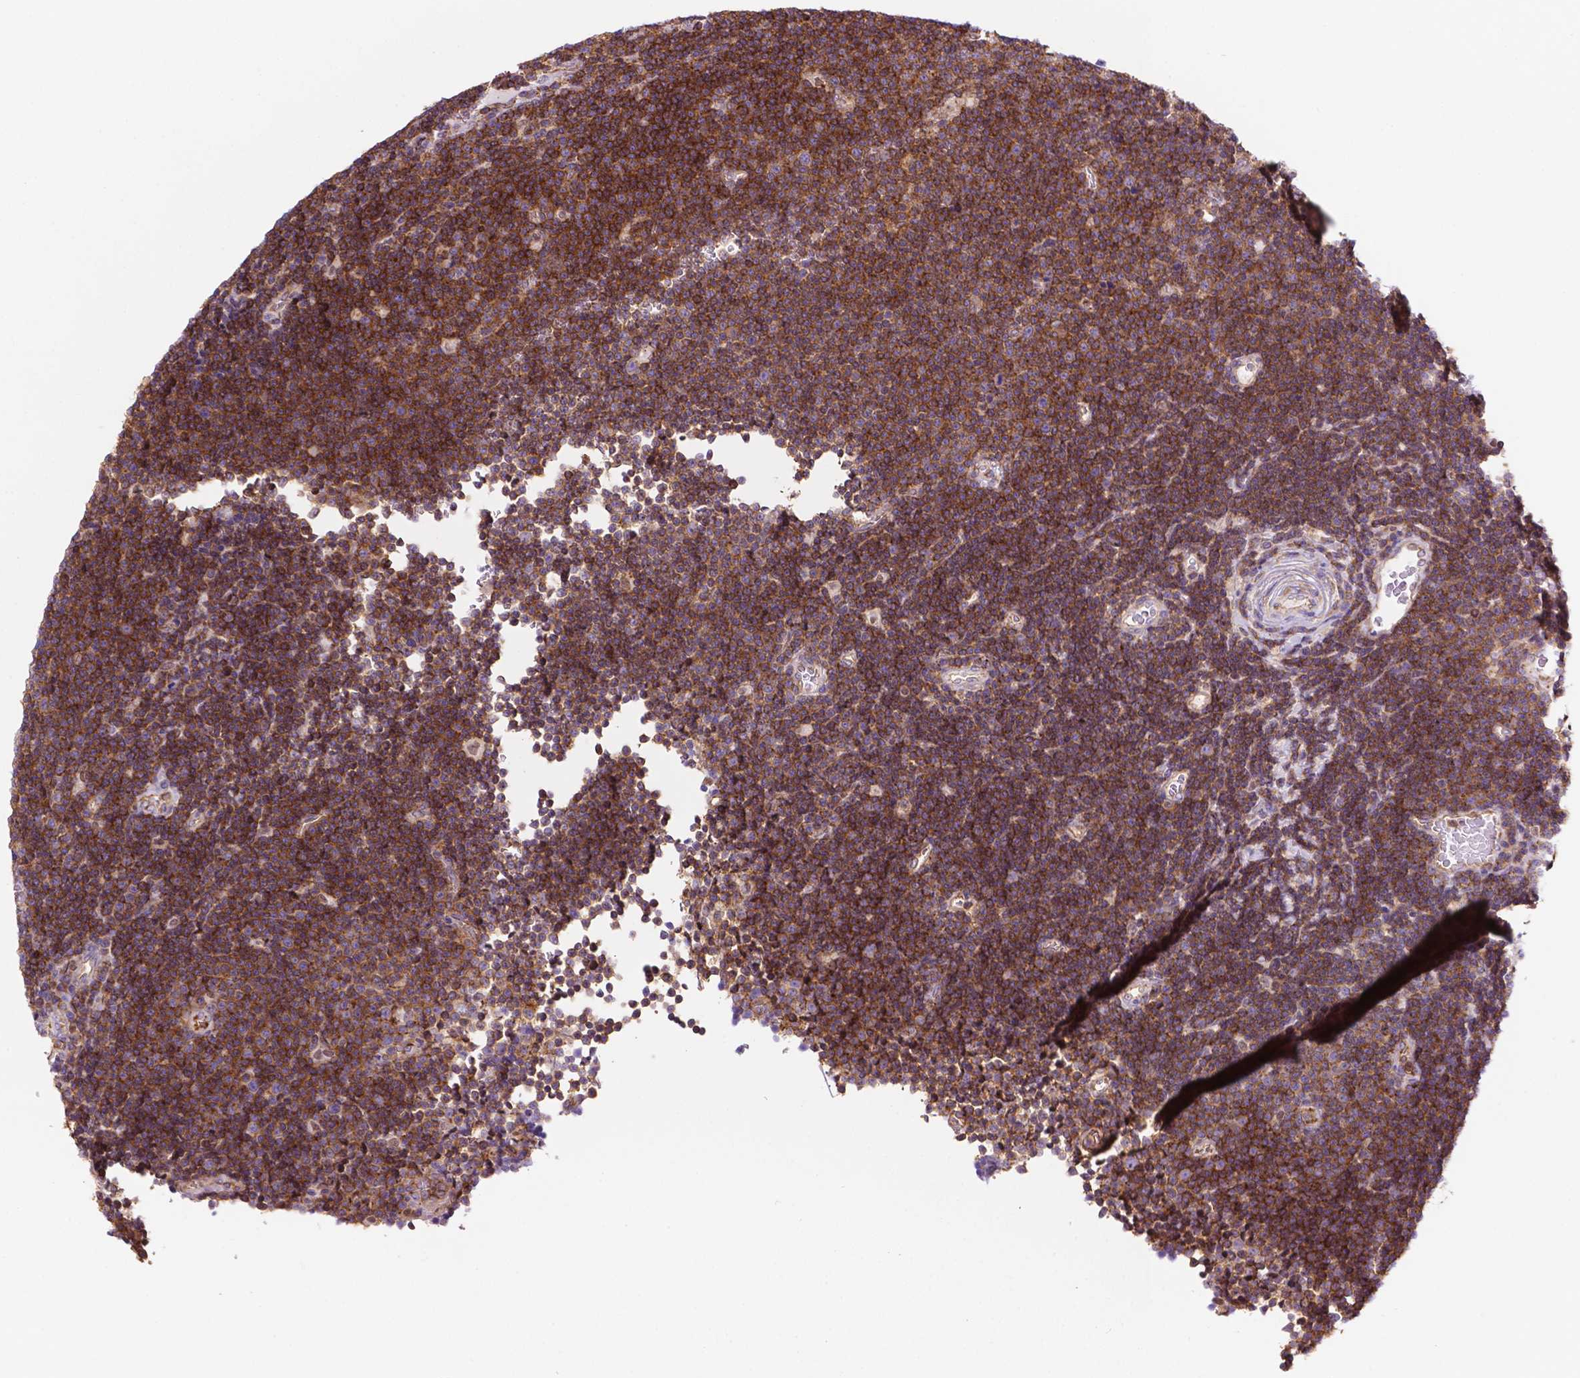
{"staining": {"intensity": "moderate", "quantity": ">75%", "location": "cytoplasmic/membranous"}, "tissue": "lymphoma", "cell_type": "Tumor cells", "image_type": "cancer", "snomed": [{"axis": "morphology", "description": "Malignant lymphoma, non-Hodgkin's type, Low grade"}, {"axis": "topography", "description": "Brain"}], "caption": "Protein staining reveals moderate cytoplasmic/membranous staining in approximately >75% of tumor cells in low-grade malignant lymphoma, non-Hodgkin's type.", "gene": "DCN", "patient": {"sex": "female", "age": 66}}